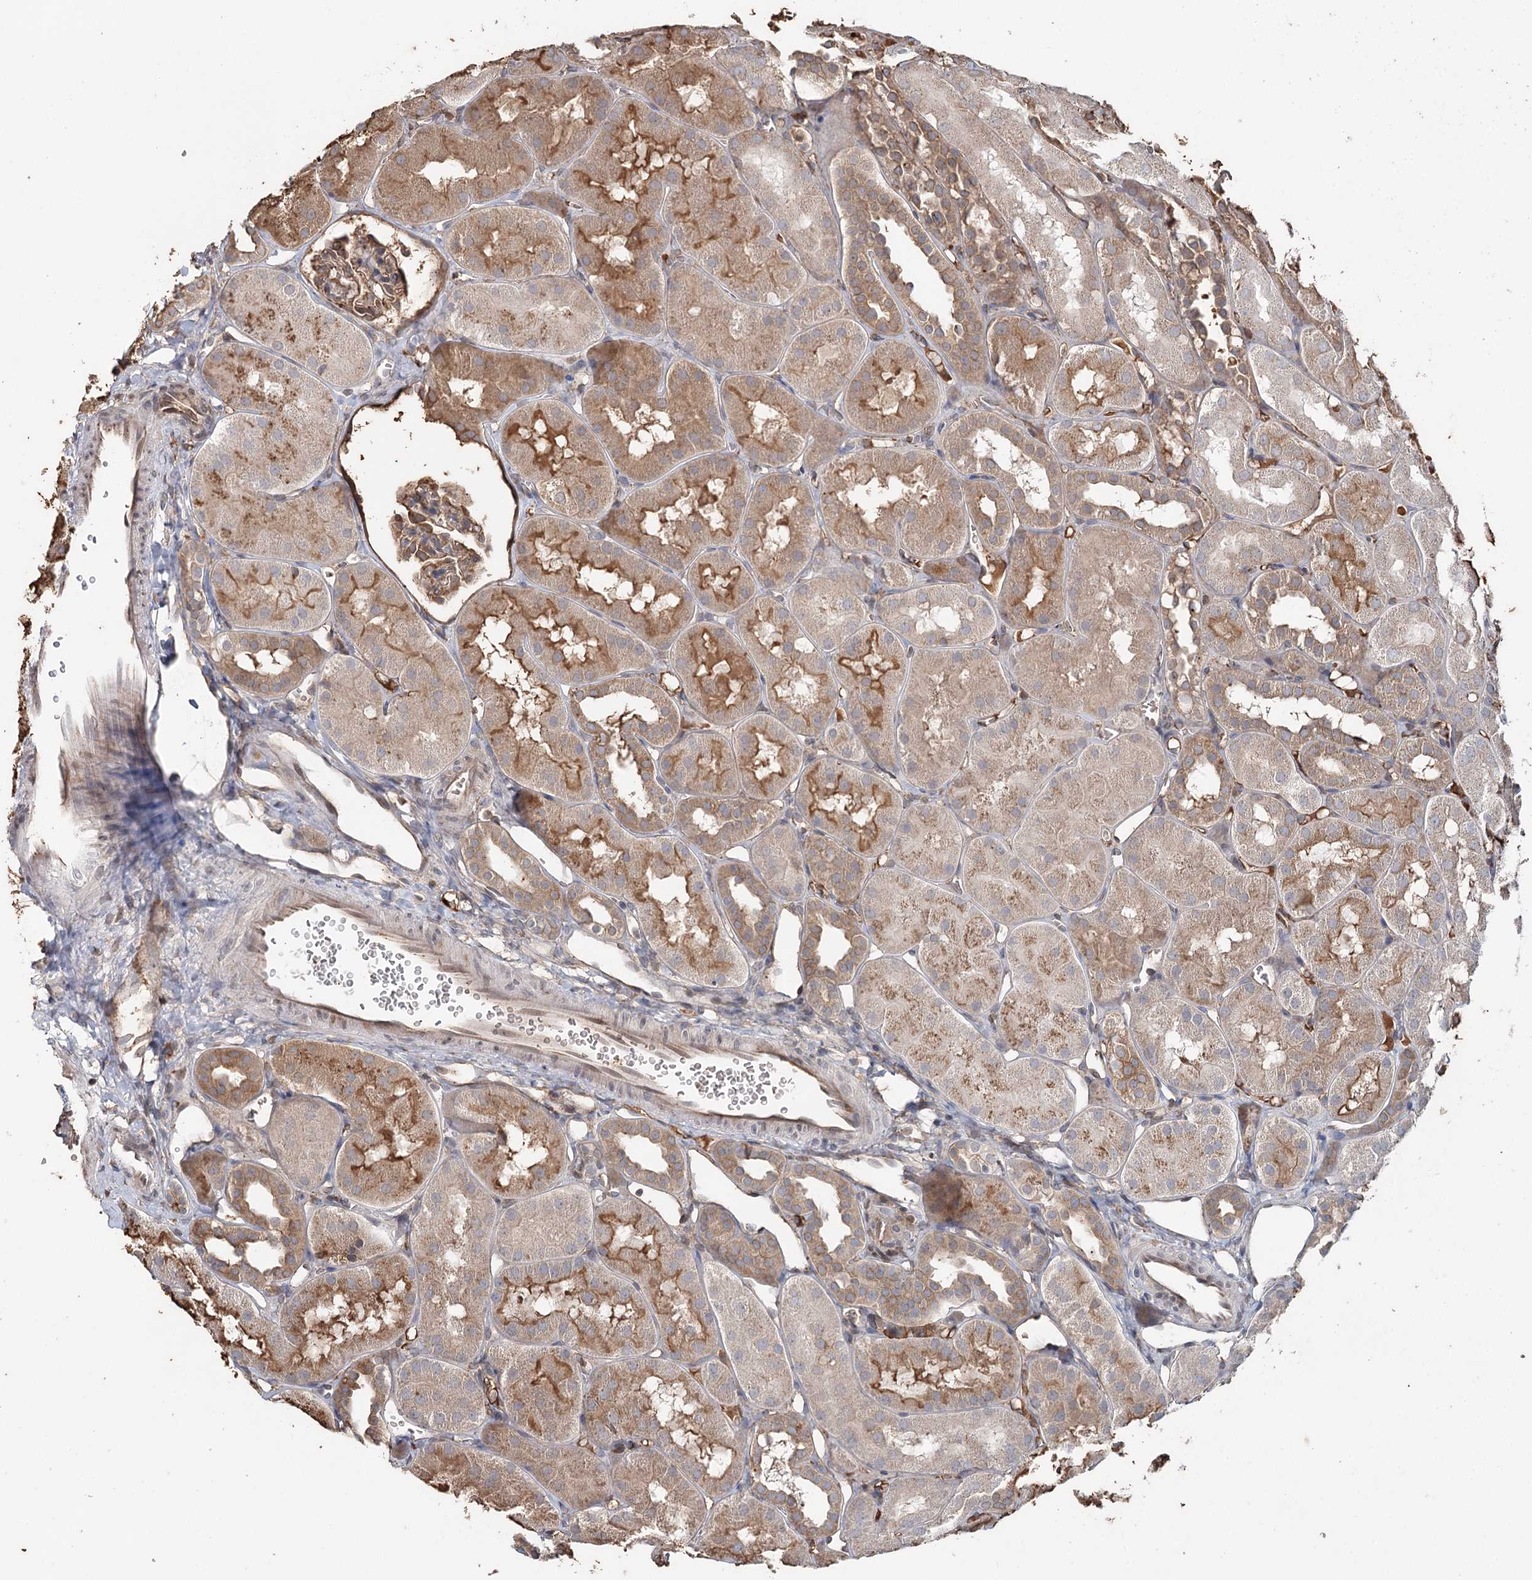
{"staining": {"intensity": "weak", "quantity": ">75%", "location": "cytoplasmic/membranous"}, "tissue": "kidney", "cell_type": "Cells in glomeruli", "image_type": "normal", "snomed": [{"axis": "morphology", "description": "Normal tissue, NOS"}, {"axis": "topography", "description": "Kidney"}, {"axis": "topography", "description": "Urinary bladder"}], "caption": "About >75% of cells in glomeruli in unremarkable kidney reveal weak cytoplasmic/membranous protein staining as visualized by brown immunohistochemical staining.", "gene": "SYVN1", "patient": {"sex": "male", "age": 16}}